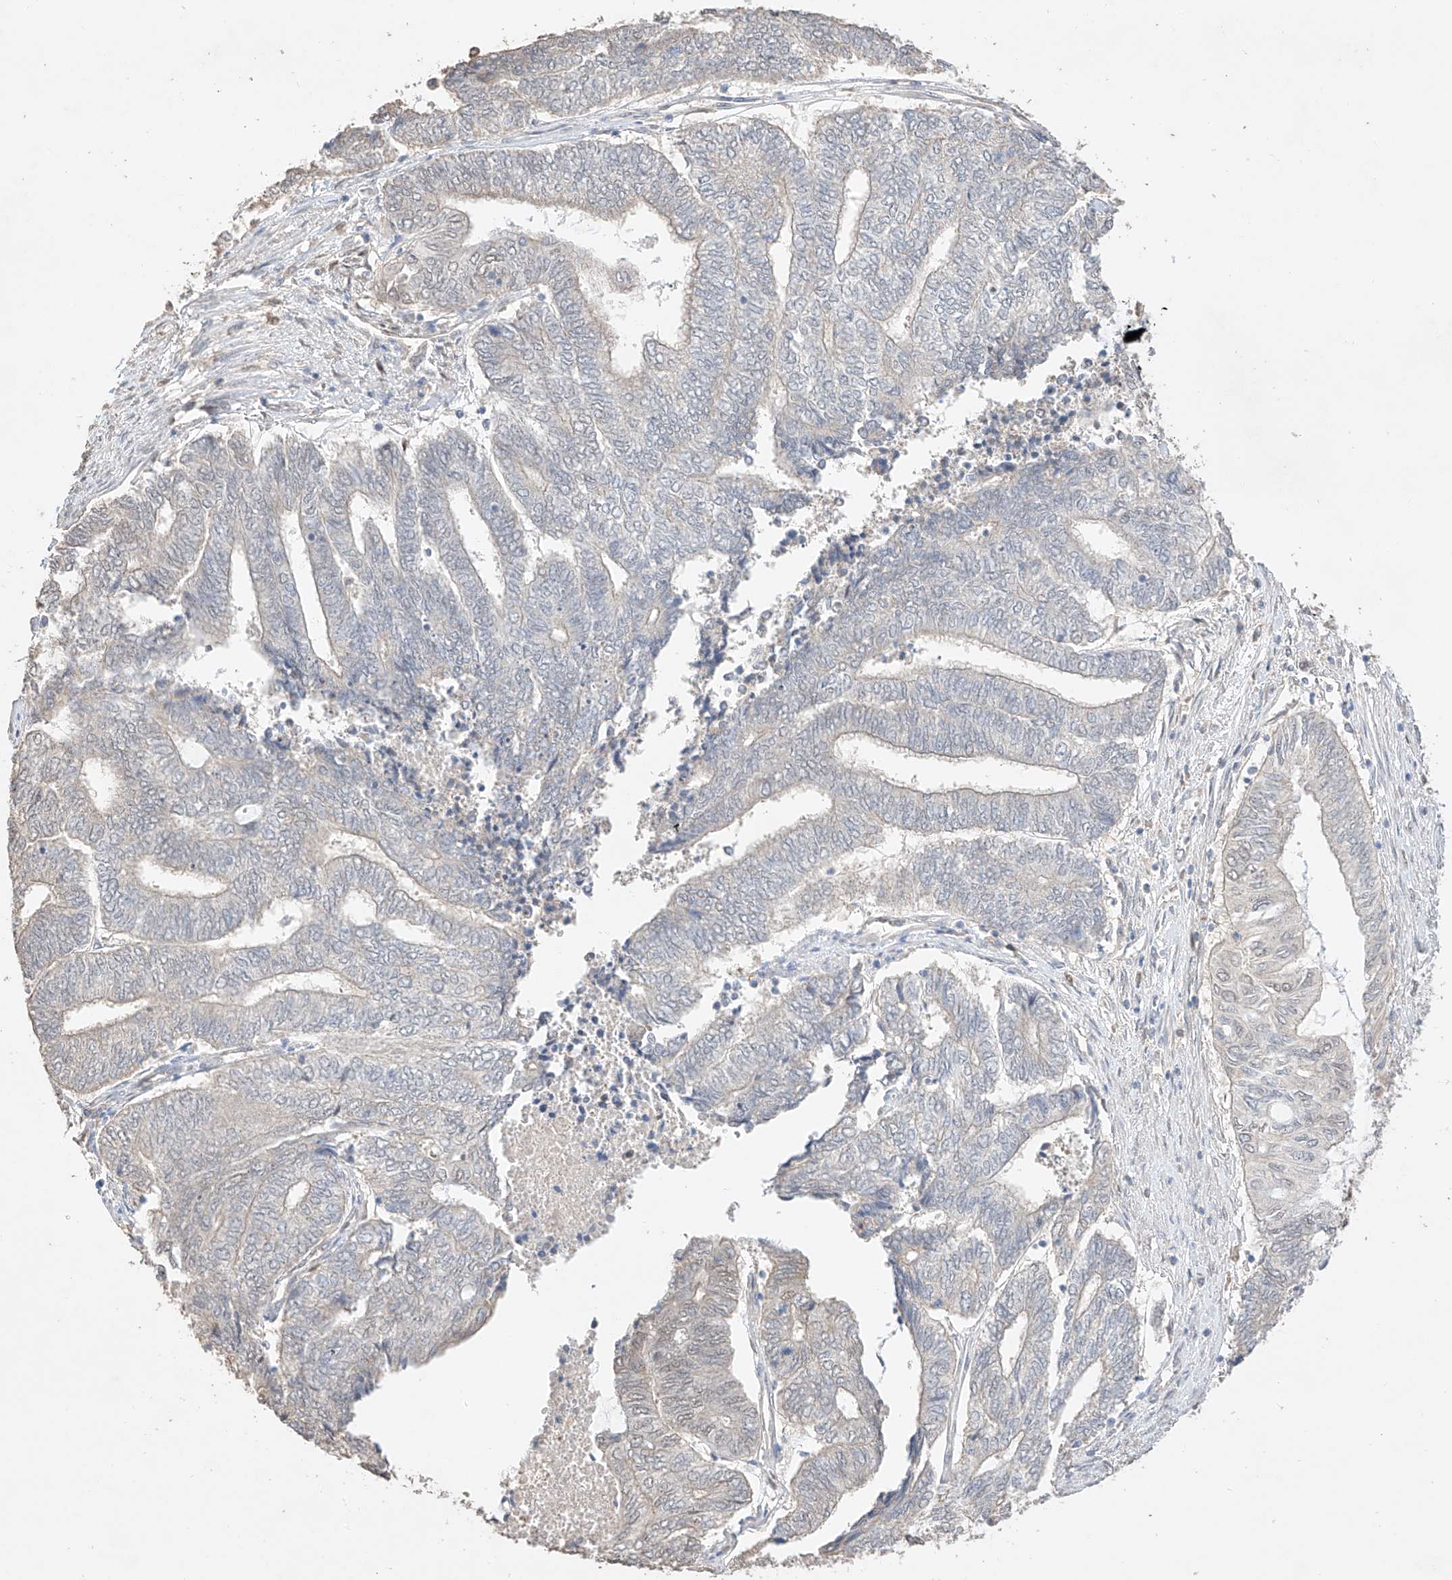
{"staining": {"intensity": "negative", "quantity": "none", "location": "none"}, "tissue": "endometrial cancer", "cell_type": "Tumor cells", "image_type": "cancer", "snomed": [{"axis": "morphology", "description": "Adenocarcinoma, NOS"}, {"axis": "topography", "description": "Uterus"}, {"axis": "topography", "description": "Endometrium"}], "caption": "Immunohistochemistry (IHC) micrograph of endometrial adenocarcinoma stained for a protein (brown), which reveals no positivity in tumor cells.", "gene": "APIP", "patient": {"sex": "female", "age": 70}}